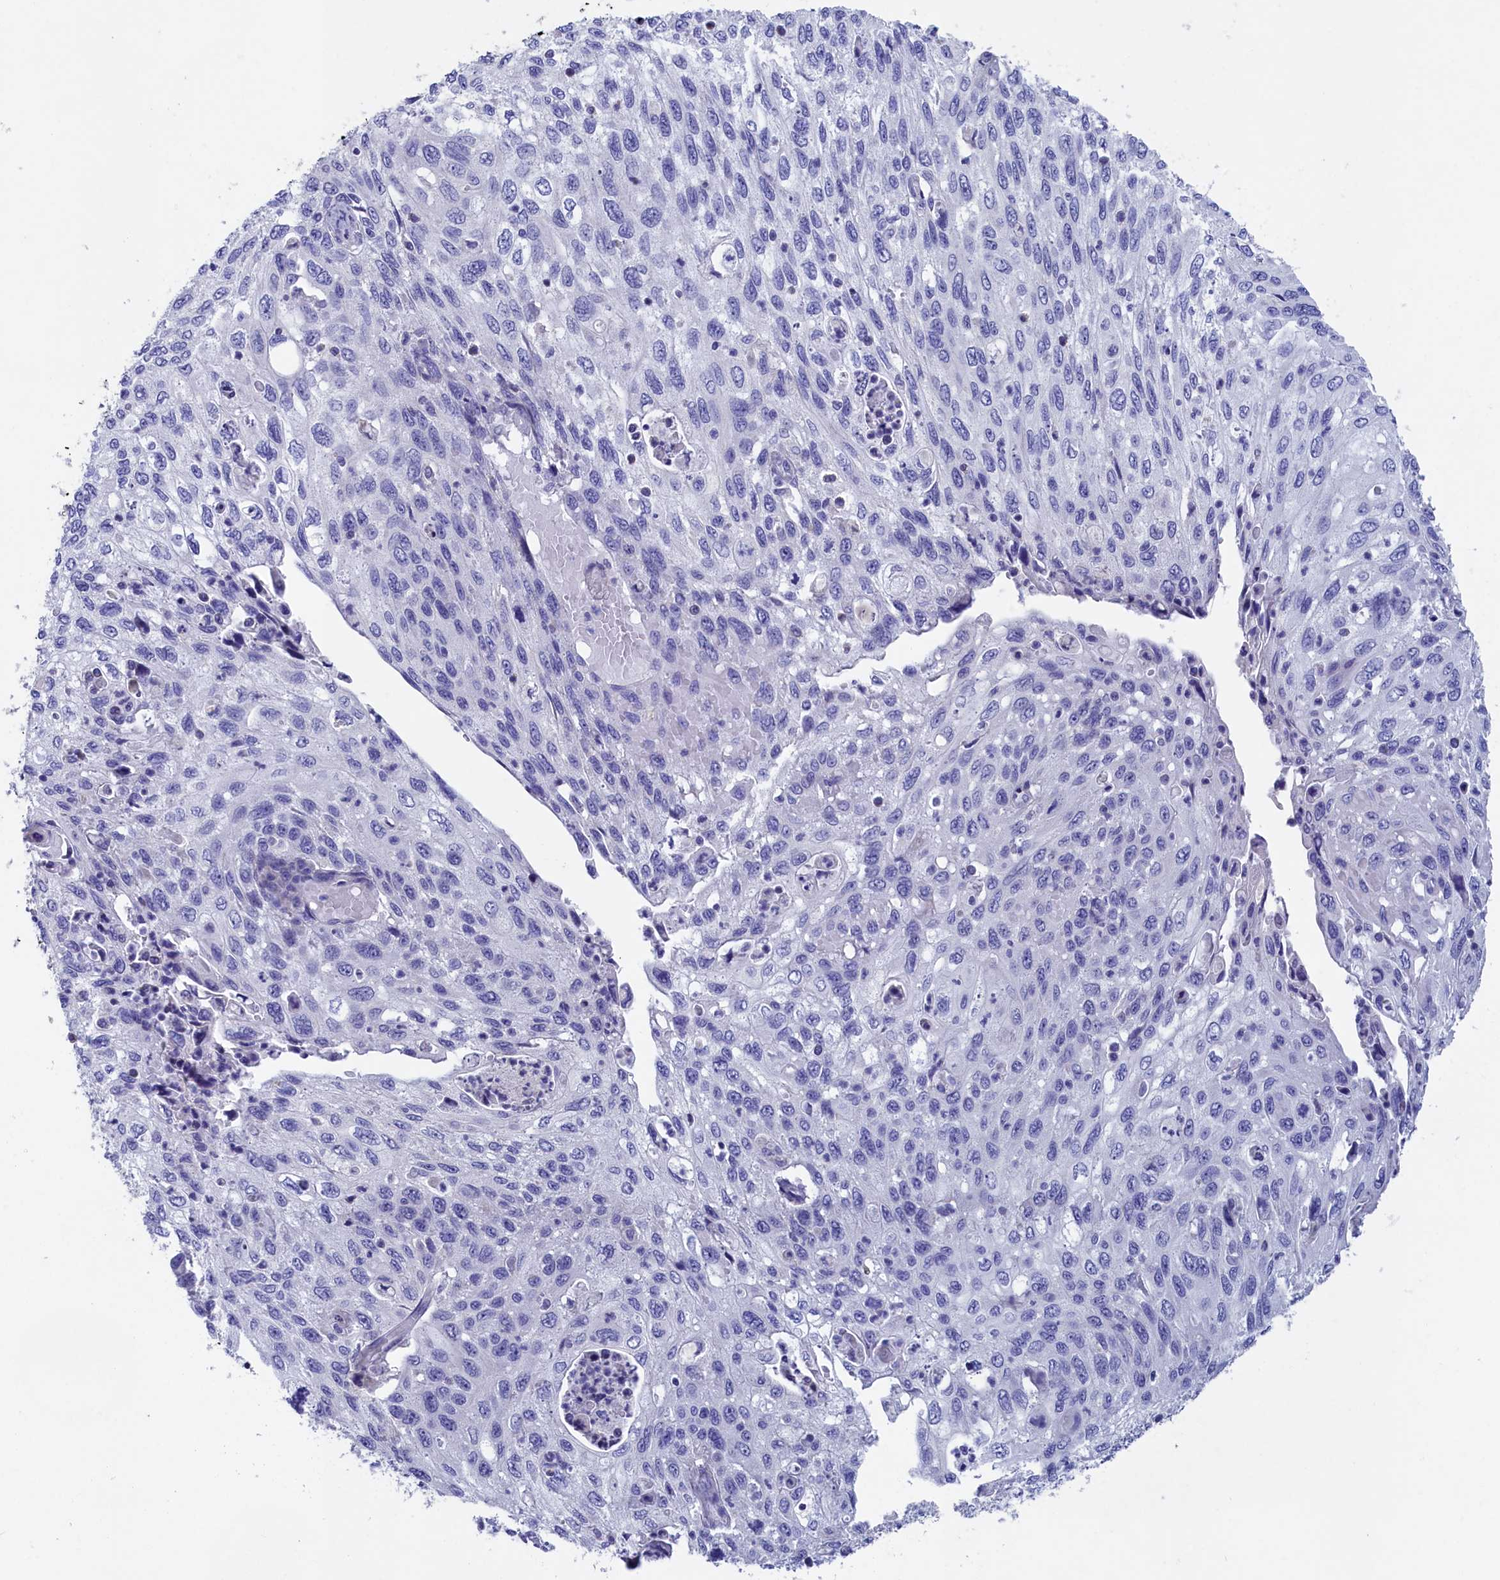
{"staining": {"intensity": "negative", "quantity": "none", "location": "none"}, "tissue": "cervical cancer", "cell_type": "Tumor cells", "image_type": "cancer", "snomed": [{"axis": "morphology", "description": "Squamous cell carcinoma, NOS"}, {"axis": "topography", "description": "Cervix"}], "caption": "Immunohistochemical staining of cervical cancer (squamous cell carcinoma) demonstrates no significant staining in tumor cells.", "gene": "PRDM12", "patient": {"sex": "female", "age": 70}}